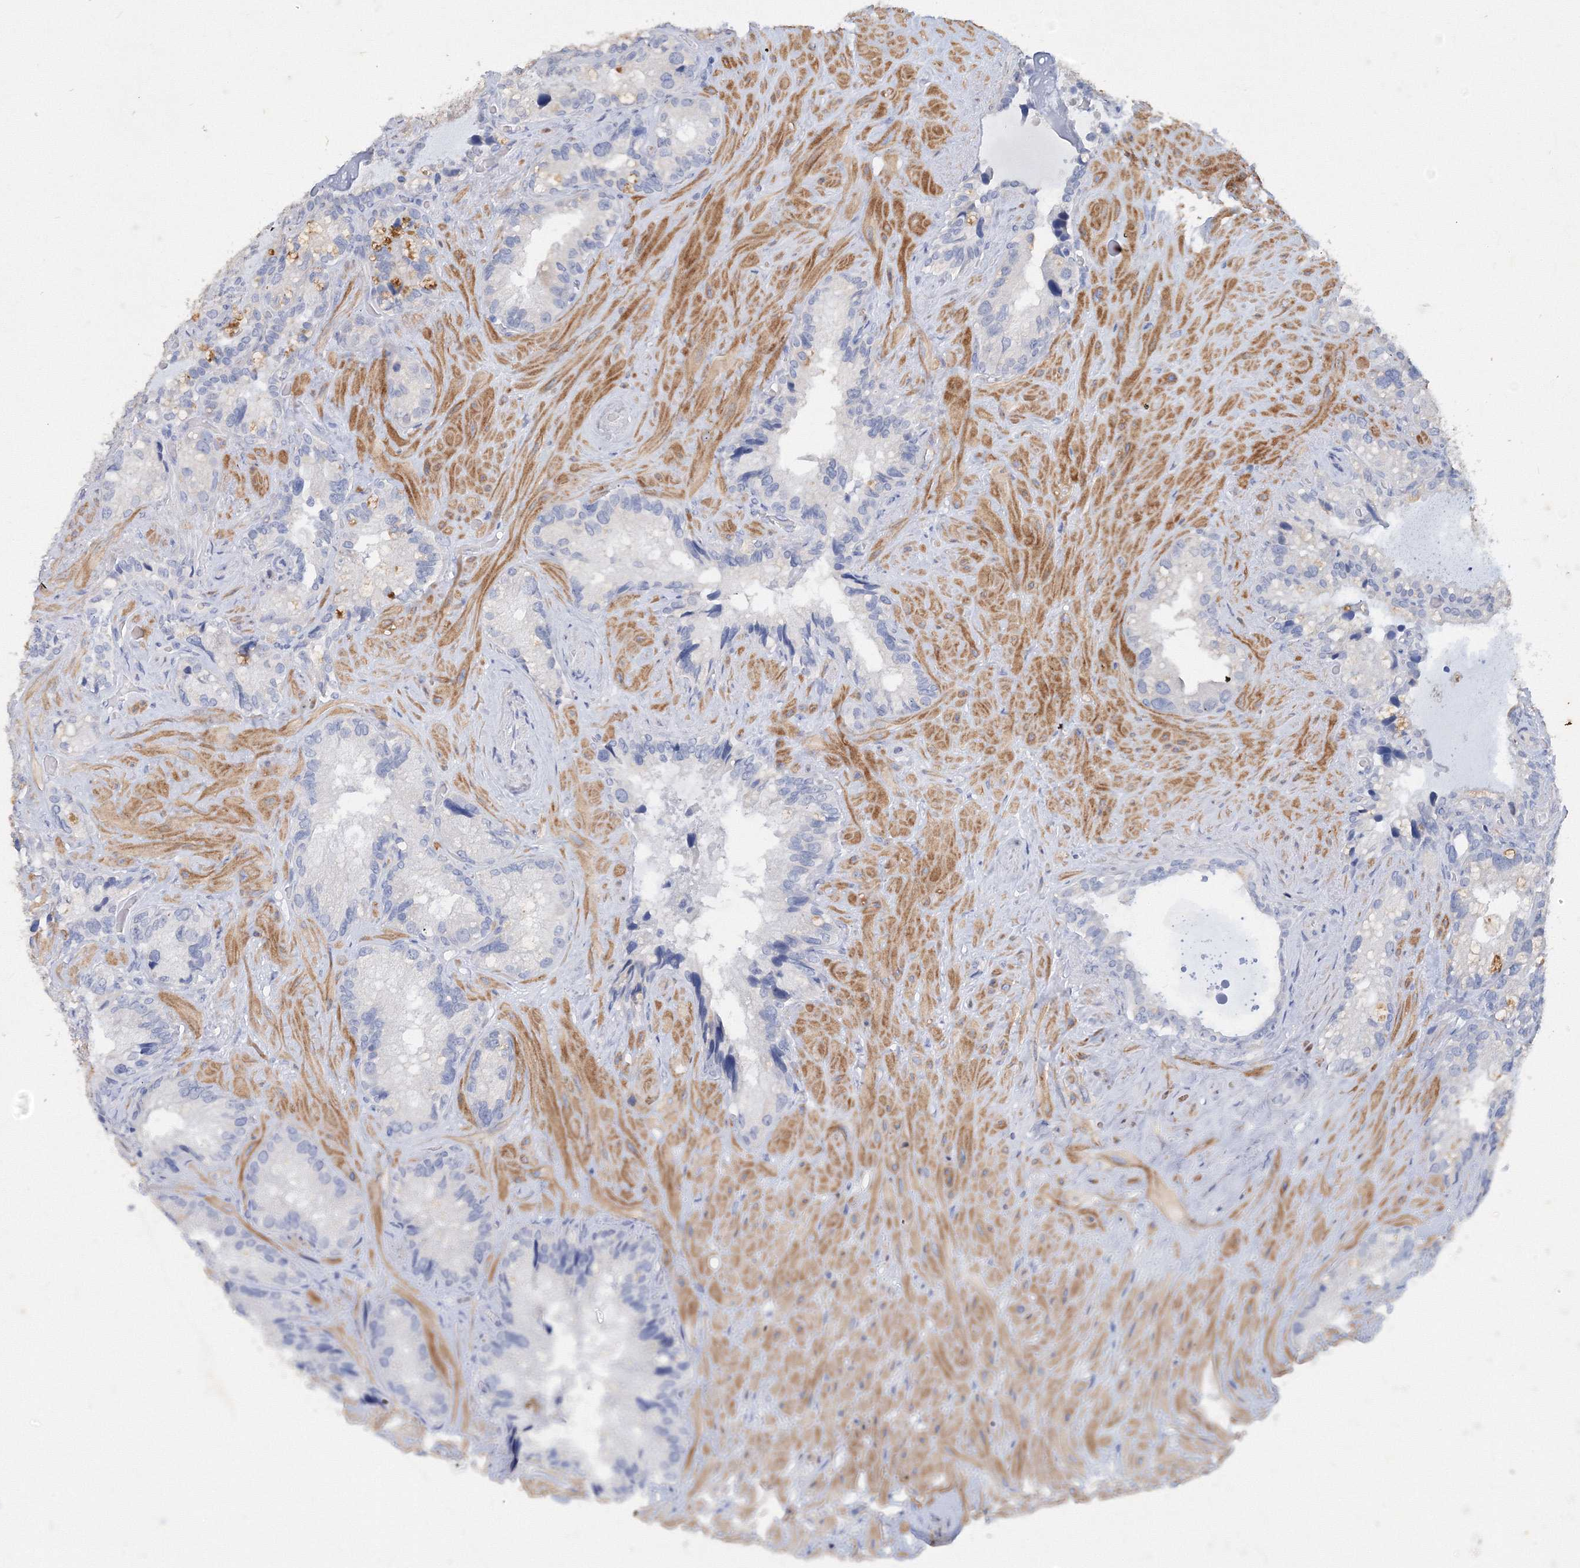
{"staining": {"intensity": "negative", "quantity": "none", "location": "none"}, "tissue": "seminal vesicle", "cell_type": "Glandular cells", "image_type": "normal", "snomed": [{"axis": "morphology", "description": "Normal tissue, NOS"}, {"axis": "topography", "description": "Prostate"}, {"axis": "topography", "description": "Seminal veicle"}], "caption": "Protein analysis of benign seminal vesicle displays no significant staining in glandular cells. The staining is performed using DAB brown chromogen with nuclei counter-stained in using hematoxylin.", "gene": "OSBPL6", "patient": {"sex": "male", "age": 68}}